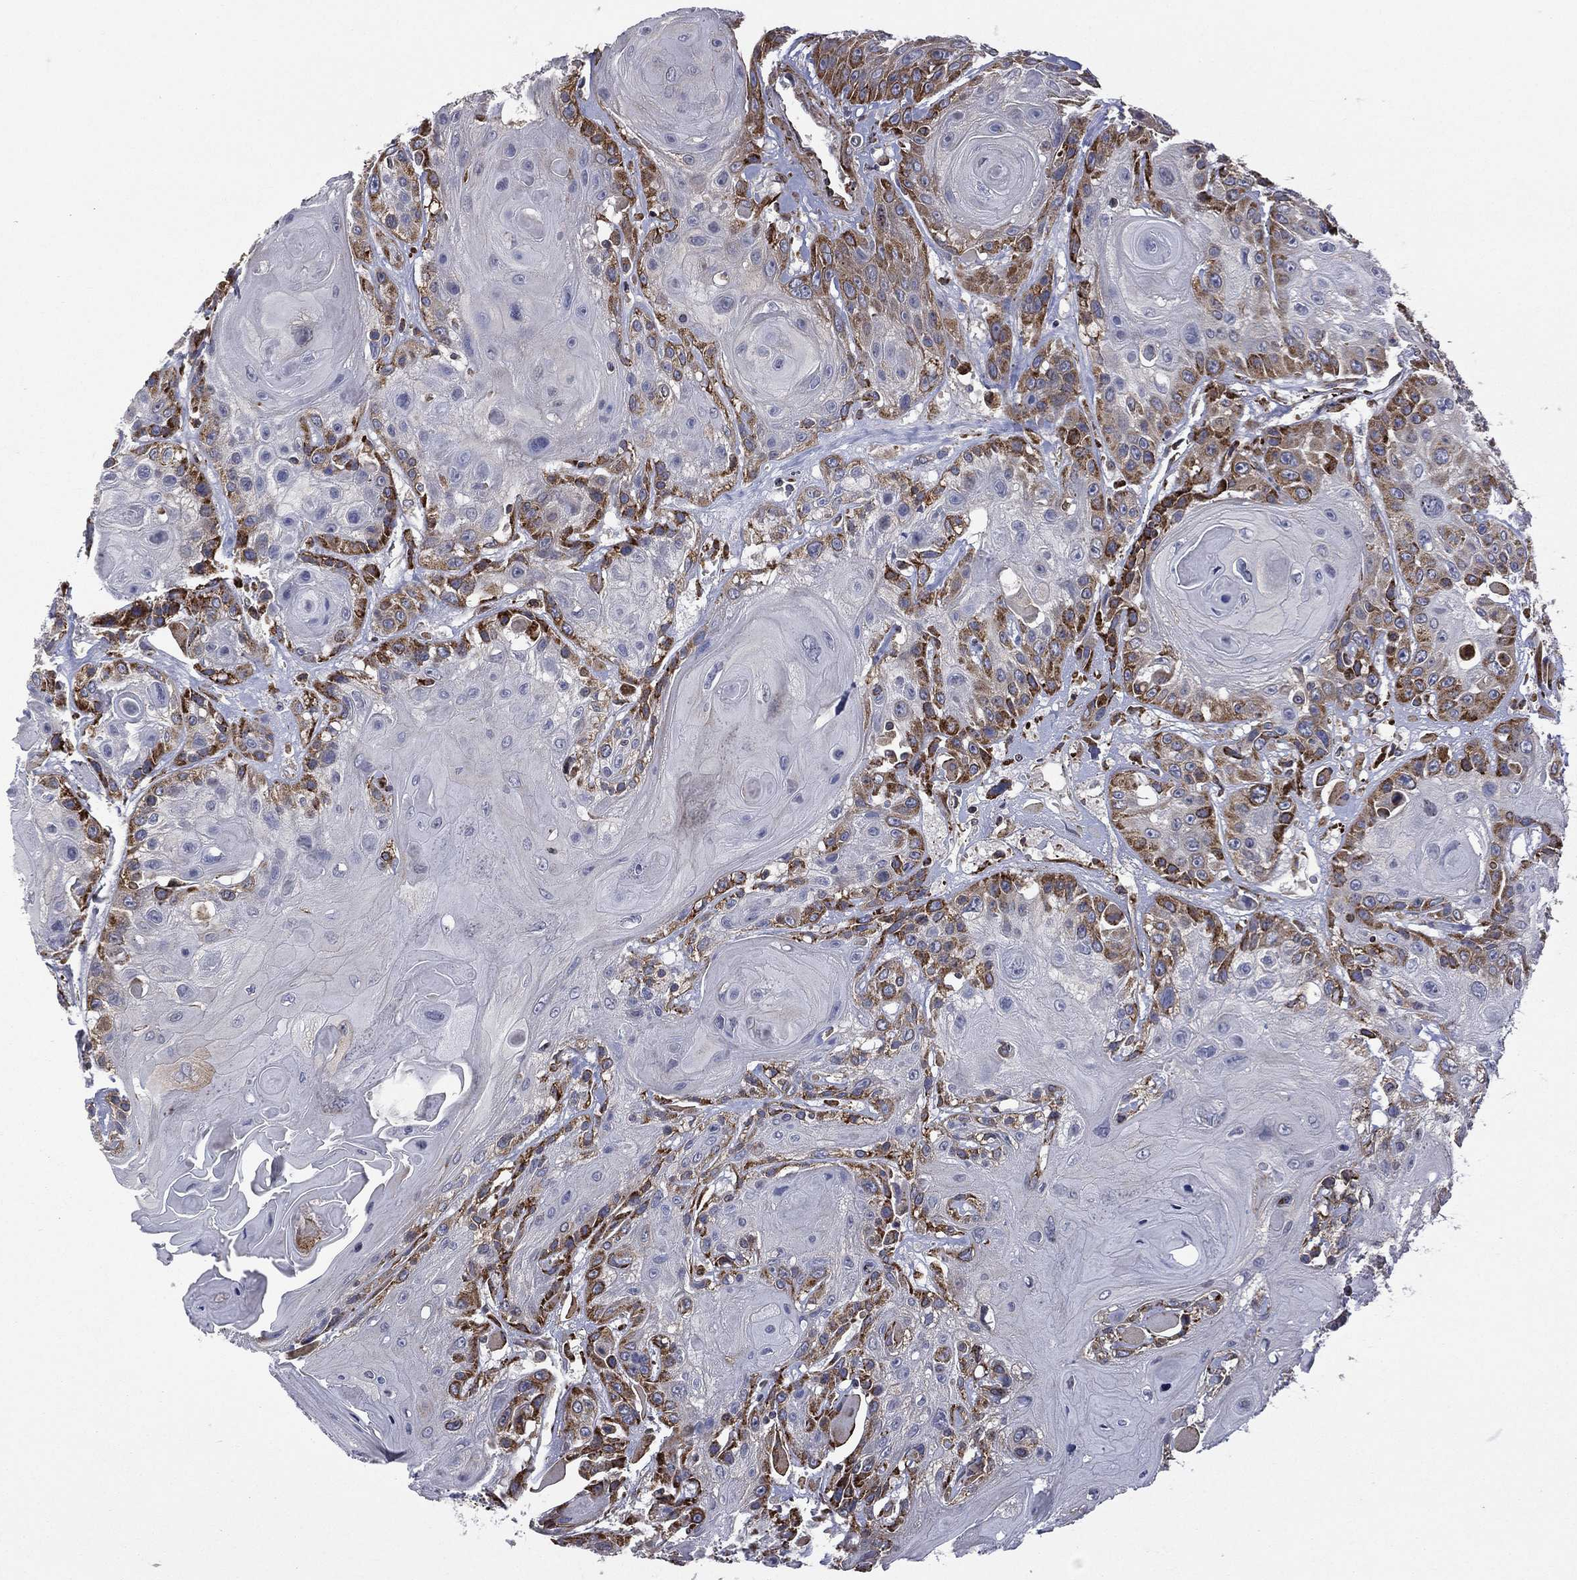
{"staining": {"intensity": "strong", "quantity": "<25%", "location": "cytoplasmic/membranous"}, "tissue": "head and neck cancer", "cell_type": "Tumor cells", "image_type": "cancer", "snomed": [{"axis": "morphology", "description": "Squamous cell carcinoma, NOS"}, {"axis": "topography", "description": "Head-Neck"}], "caption": "Human squamous cell carcinoma (head and neck) stained with a brown dye displays strong cytoplasmic/membranous positive positivity in approximately <25% of tumor cells.", "gene": "C20orf96", "patient": {"sex": "female", "age": 59}}